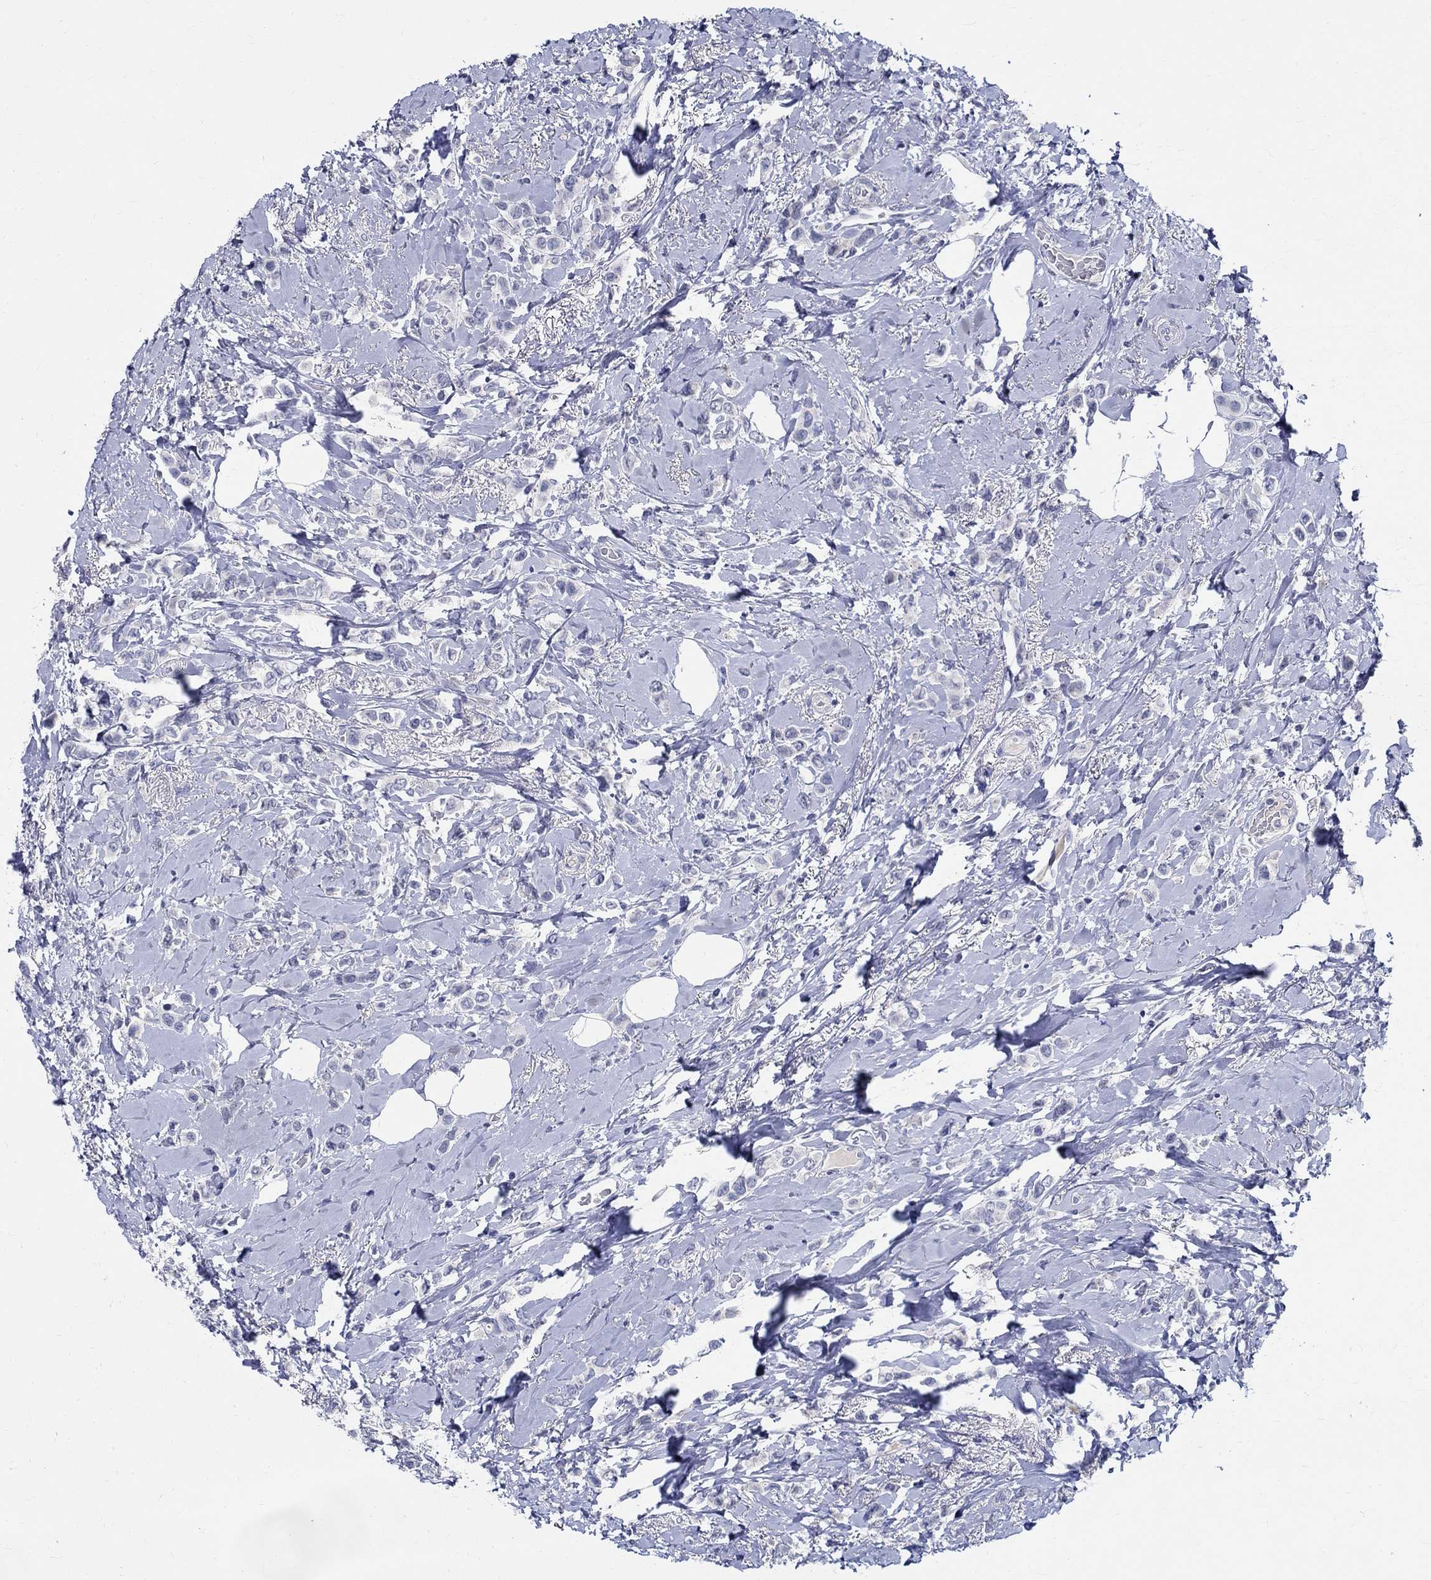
{"staining": {"intensity": "negative", "quantity": "none", "location": "none"}, "tissue": "breast cancer", "cell_type": "Tumor cells", "image_type": "cancer", "snomed": [{"axis": "morphology", "description": "Lobular carcinoma"}, {"axis": "topography", "description": "Breast"}], "caption": "Immunohistochemistry of human lobular carcinoma (breast) reveals no staining in tumor cells. (DAB (3,3'-diaminobenzidine) immunohistochemistry with hematoxylin counter stain).", "gene": "CETN1", "patient": {"sex": "female", "age": 66}}